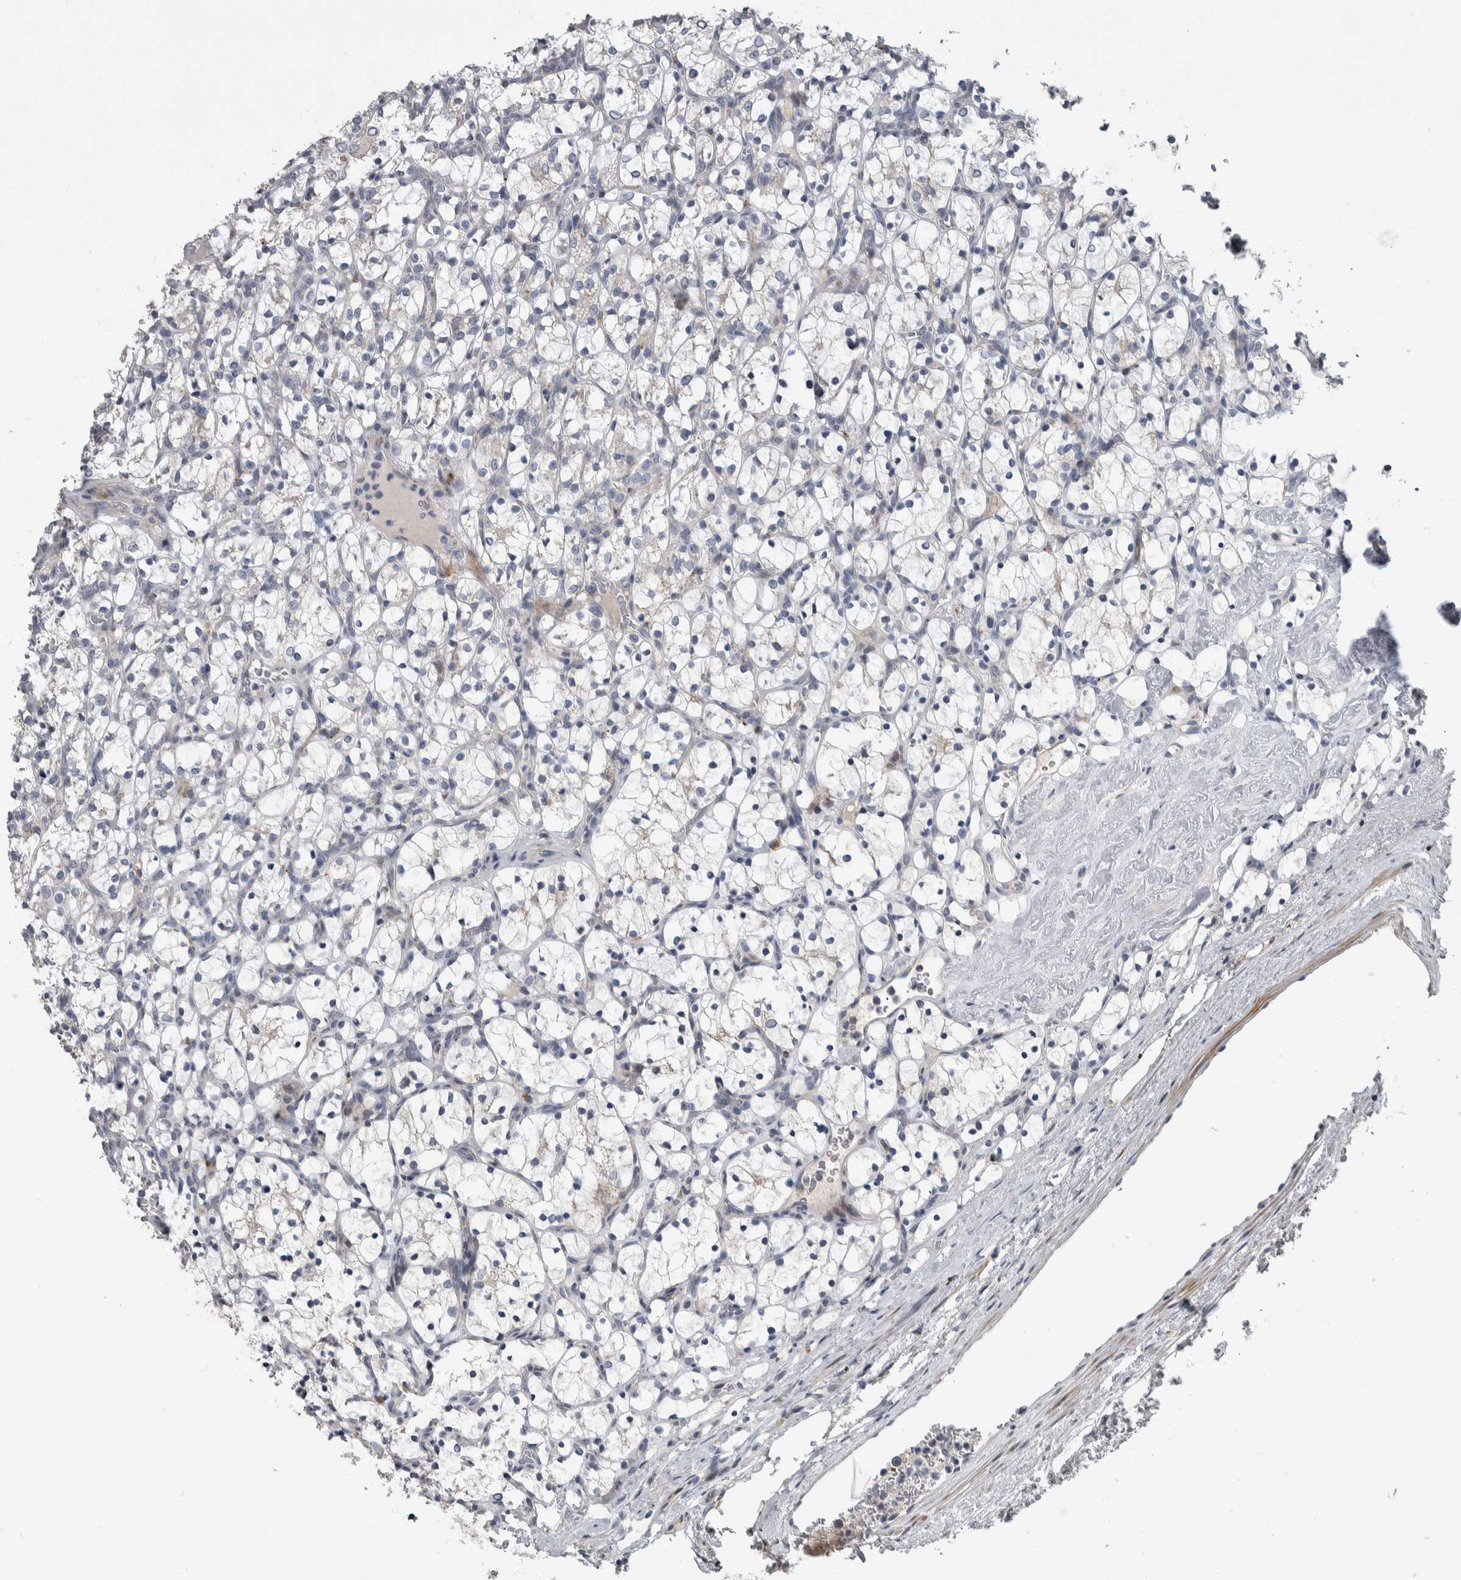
{"staining": {"intensity": "negative", "quantity": "none", "location": "none"}, "tissue": "renal cancer", "cell_type": "Tumor cells", "image_type": "cancer", "snomed": [{"axis": "morphology", "description": "Adenocarcinoma, NOS"}, {"axis": "topography", "description": "Kidney"}], "caption": "Tumor cells are negative for brown protein staining in renal adenocarcinoma.", "gene": "FAM83G", "patient": {"sex": "female", "age": 69}}